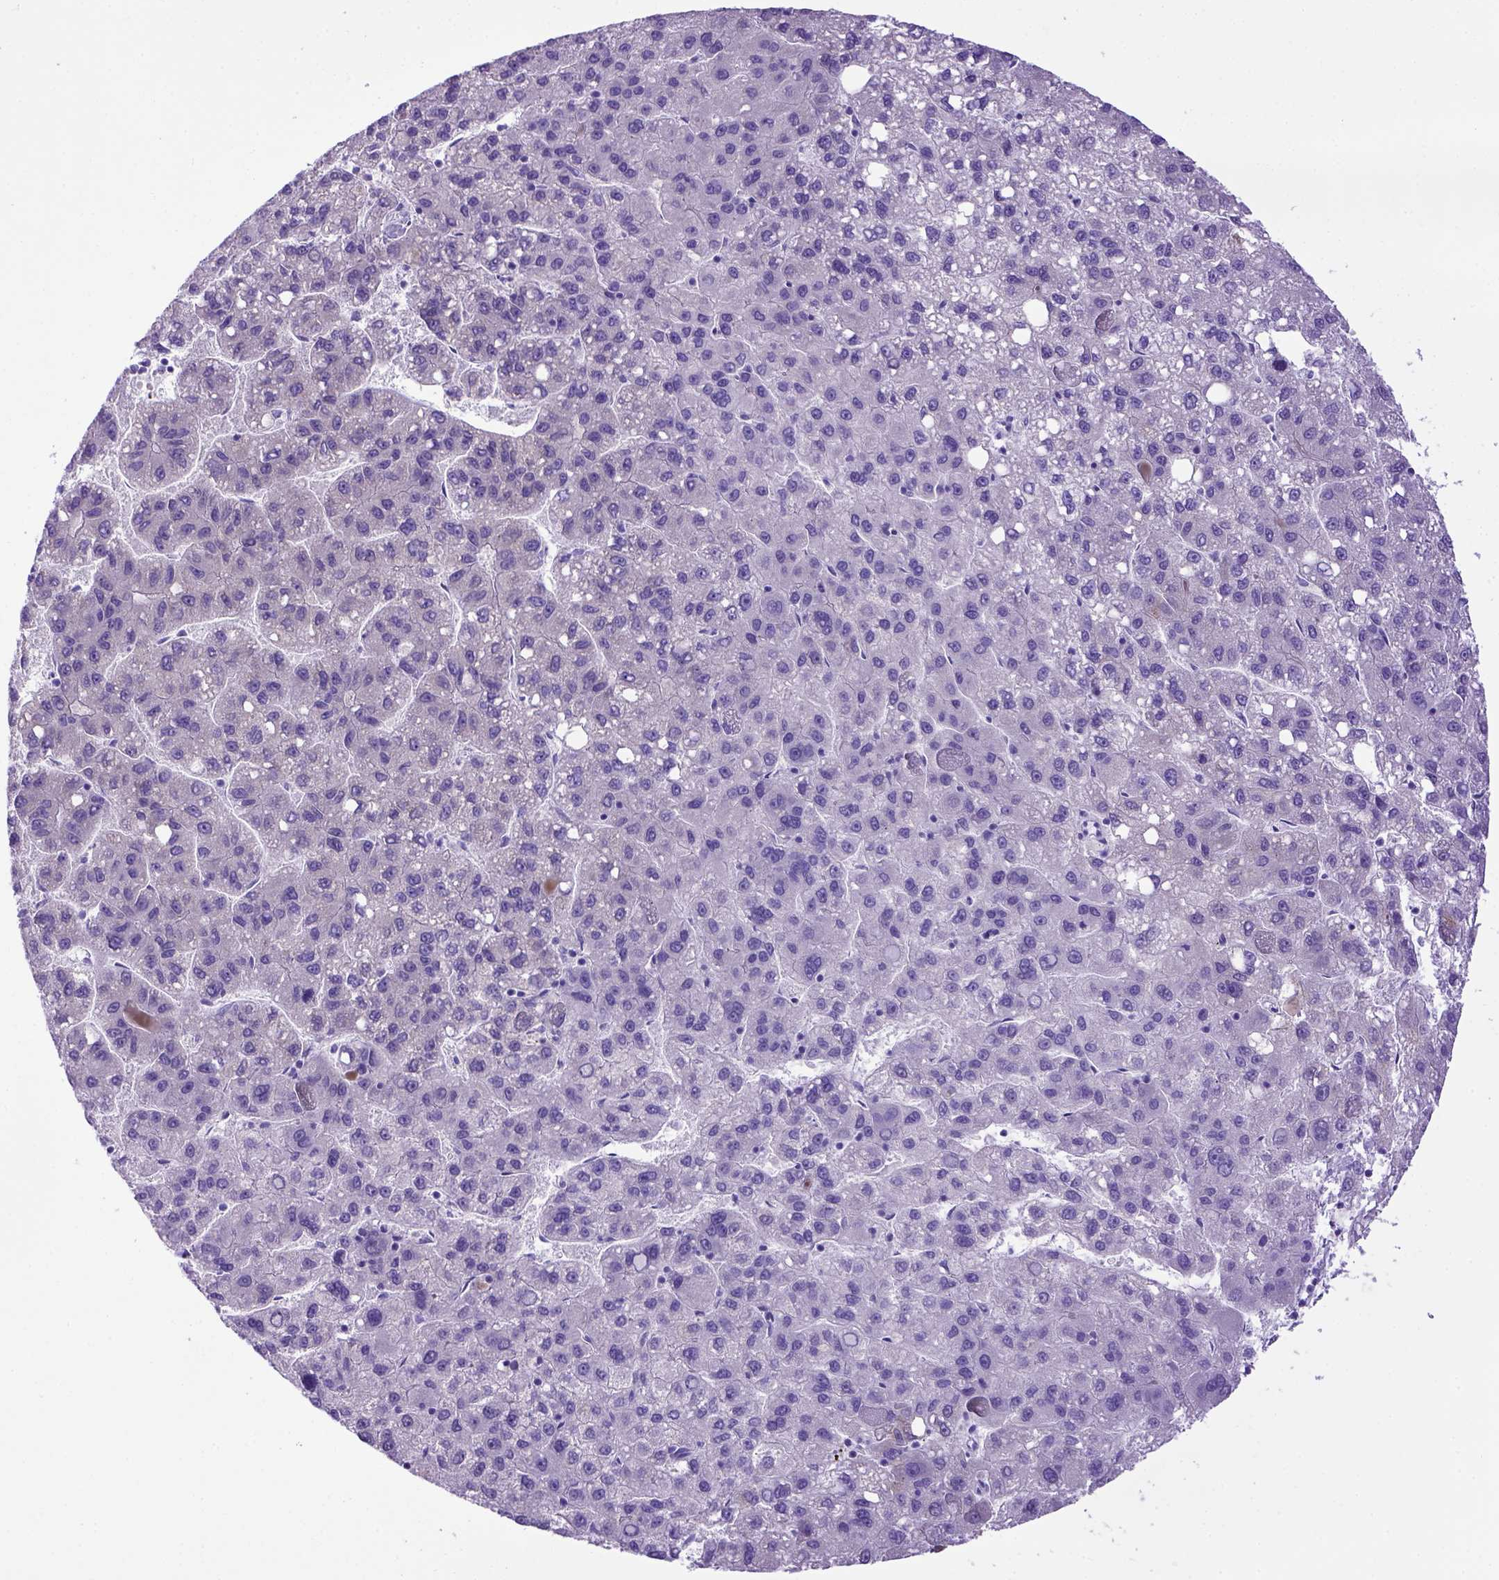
{"staining": {"intensity": "negative", "quantity": "none", "location": "none"}, "tissue": "liver cancer", "cell_type": "Tumor cells", "image_type": "cancer", "snomed": [{"axis": "morphology", "description": "Carcinoma, Hepatocellular, NOS"}, {"axis": "topography", "description": "Liver"}], "caption": "High magnification brightfield microscopy of liver cancer (hepatocellular carcinoma) stained with DAB (brown) and counterstained with hematoxylin (blue): tumor cells show no significant expression. (DAB immunohistochemistry (IHC) with hematoxylin counter stain).", "gene": "PTGES", "patient": {"sex": "female", "age": 82}}